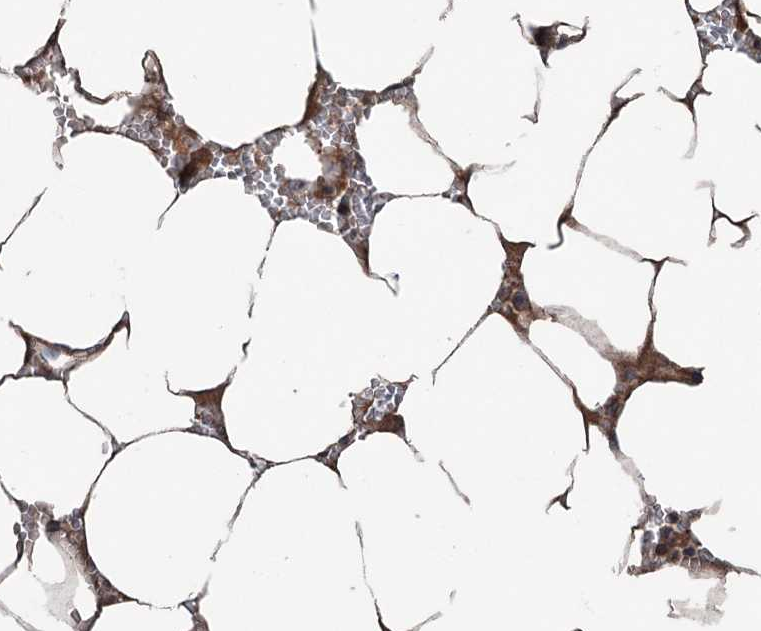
{"staining": {"intensity": "moderate", "quantity": "25%-75%", "location": "cytoplasmic/membranous"}, "tissue": "bone marrow", "cell_type": "Hematopoietic cells", "image_type": "normal", "snomed": [{"axis": "morphology", "description": "Normal tissue, NOS"}, {"axis": "topography", "description": "Bone marrow"}], "caption": "A micrograph of human bone marrow stained for a protein reveals moderate cytoplasmic/membranous brown staining in hematopoietic cells. The protein is stained brown, and the nuclei are stained in blue (DAB (3,3'-diaminobenzidine) IHC with brightfield microscopy, high magnification).", "gene": "RNF214", "patient": {"sex": "male", "age": 70}}